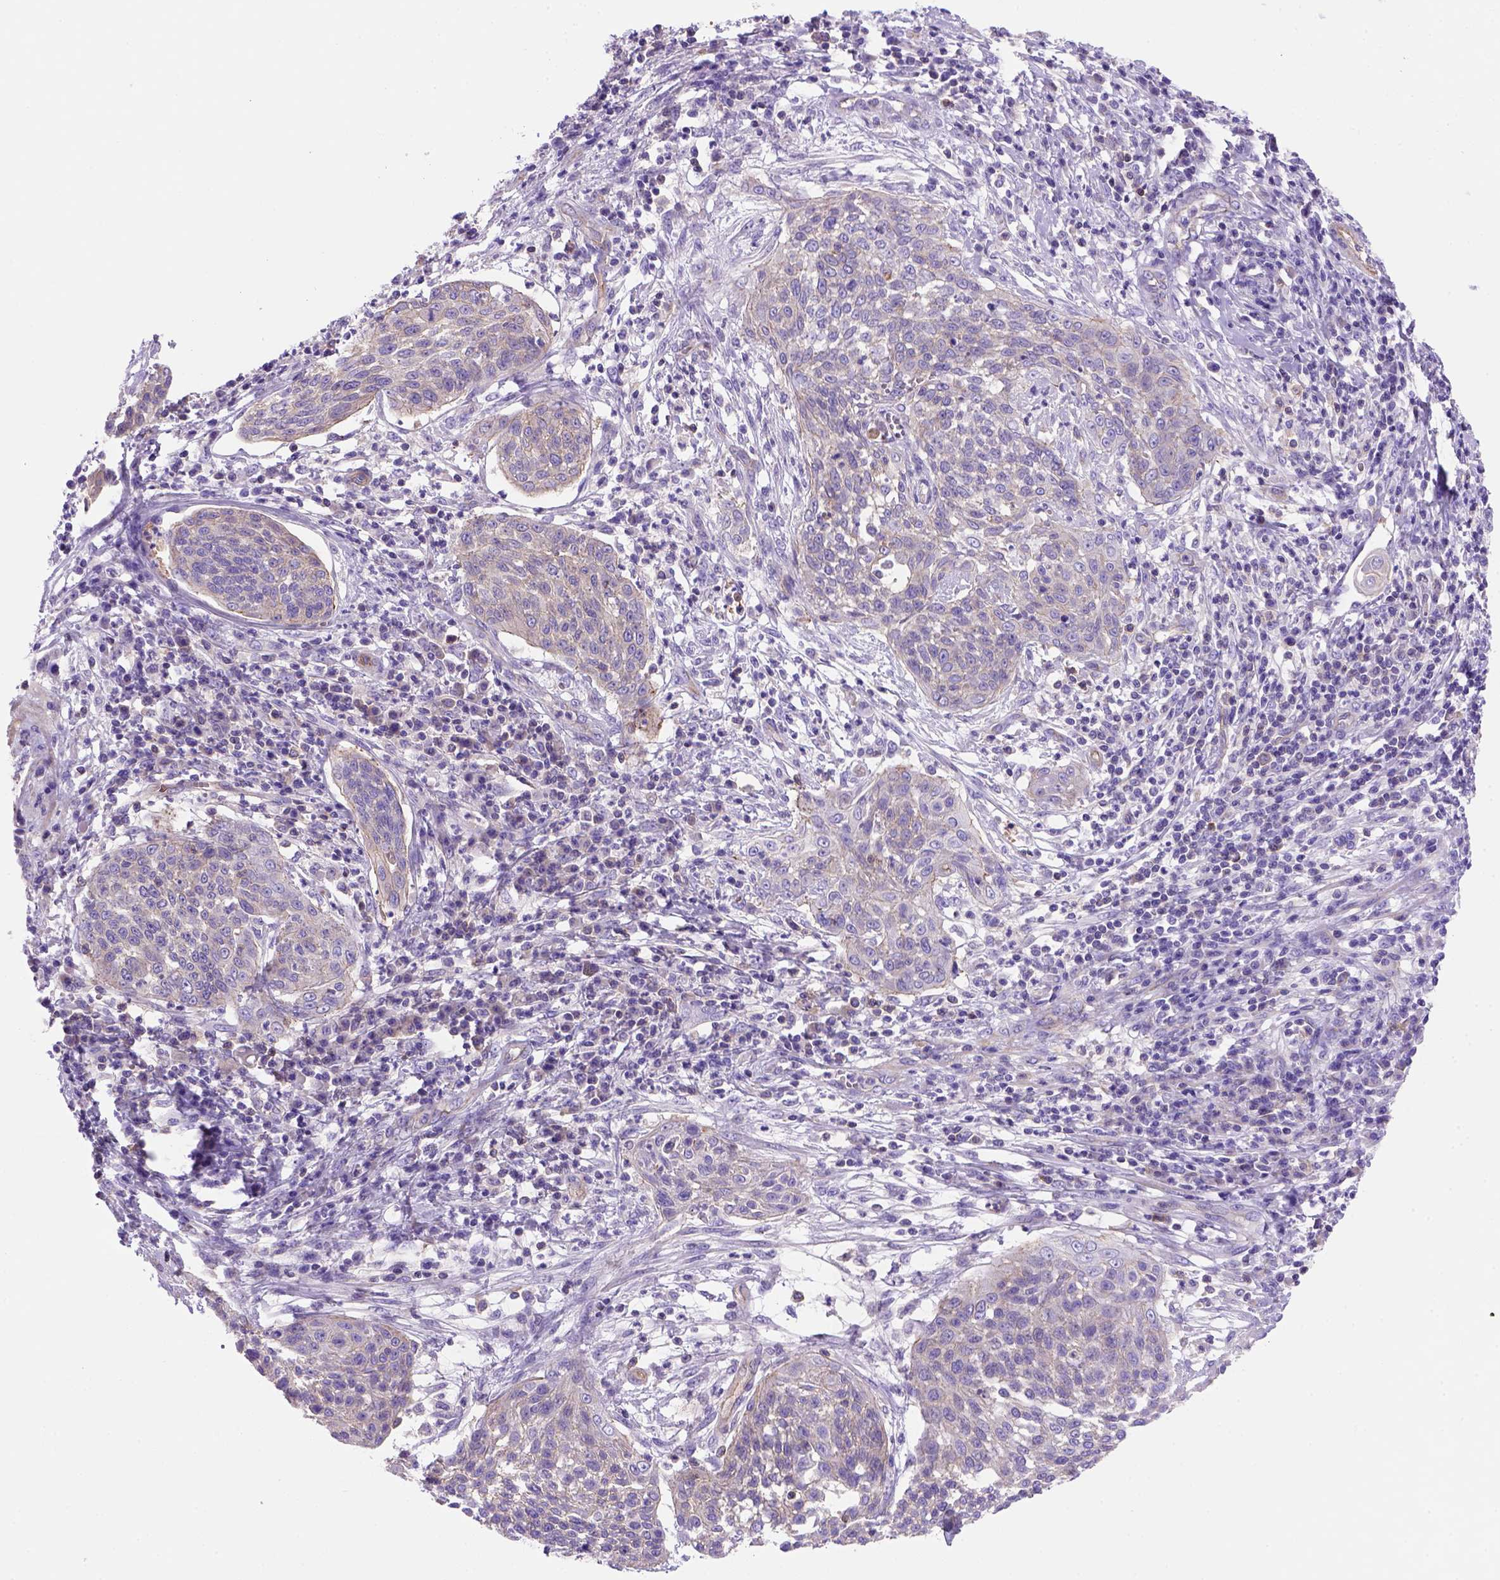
{"staining": {"intensity": "weak", "quantity": "<25%", "location": "cytoplasmic/membranous"}, "tissue": "cervical cancer", "cell_type": "Tumor cells", "image_type": "cancer", "snomed": [{"axis": "morphology", "description": "Squamous cell carcinoma, NOS"}, {"axis": "topography", "description": "Cervix"}], "caption": "Cervical squamous cell carcinoma stained for a protein using IHC exhibits no expression tumor cells.", "gene": "PEX12", "patient": {"sex": "female", "age": 34}}